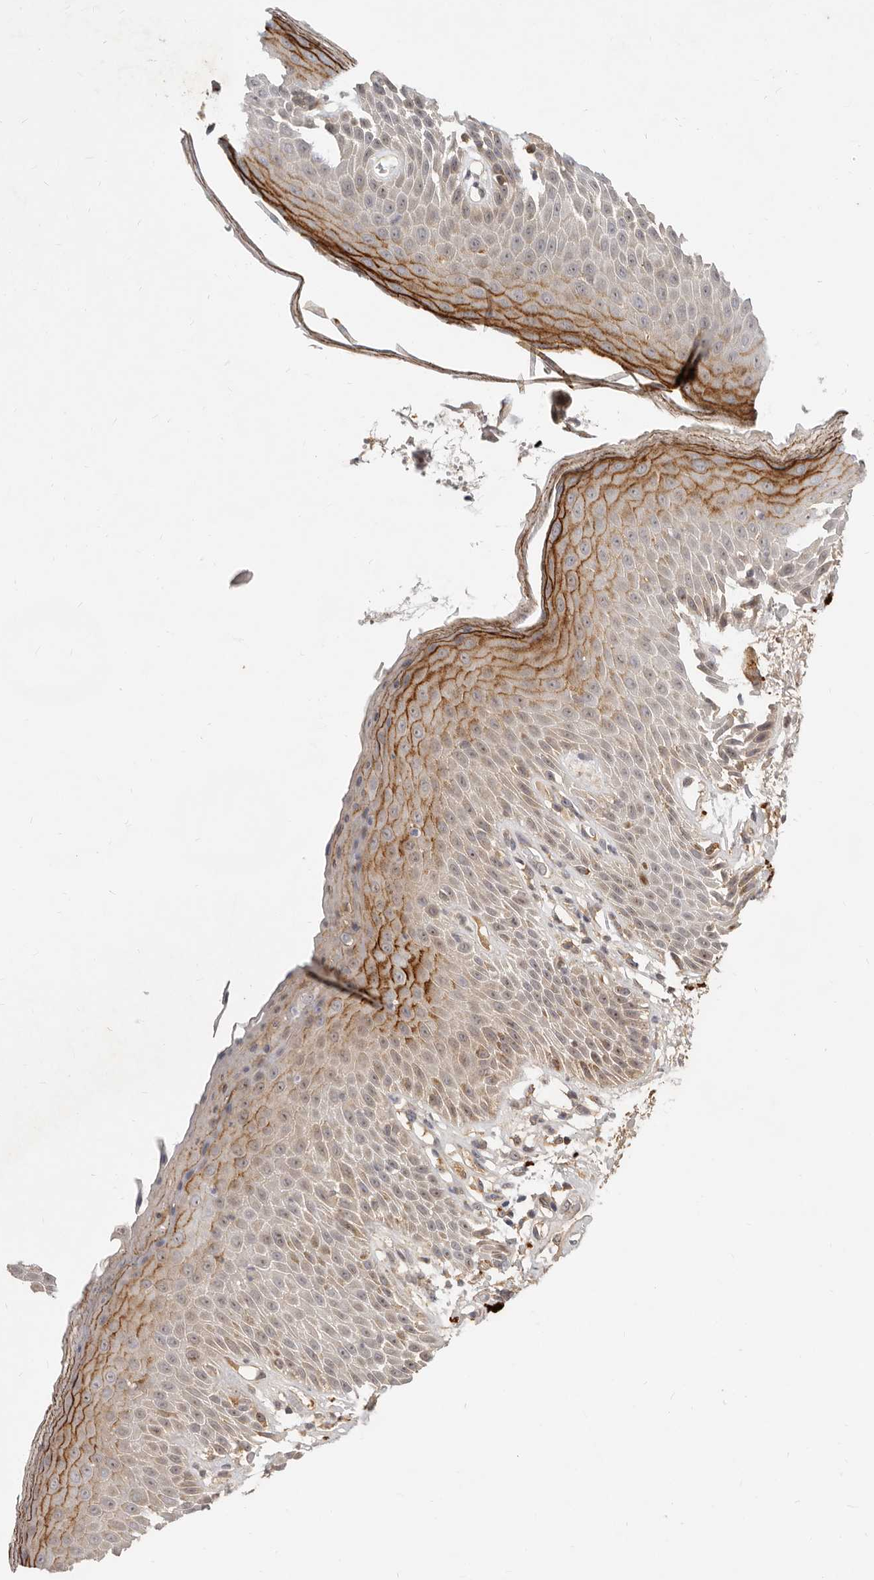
{"staining": {"intensity": "strong", "quantity": "<25%", "location": "cytoplasmic/membranous"}, "tissue": "skin", "cell_type": "Epidermal cells", "image_type": "normal", "snomed": [{"axis": "morphology", "description": "Normal tissue, NOS"}, {"axis": "topography", "description": "Anal"}], "caption": "This image demonstrates immunohistochemistry staining of benign skin, with medium strong cytoplasmic/membranous positivity in about <25% of epidermal cells.", "gene": "MICALL2", "patient": {"sex": "male", "age": 74}}